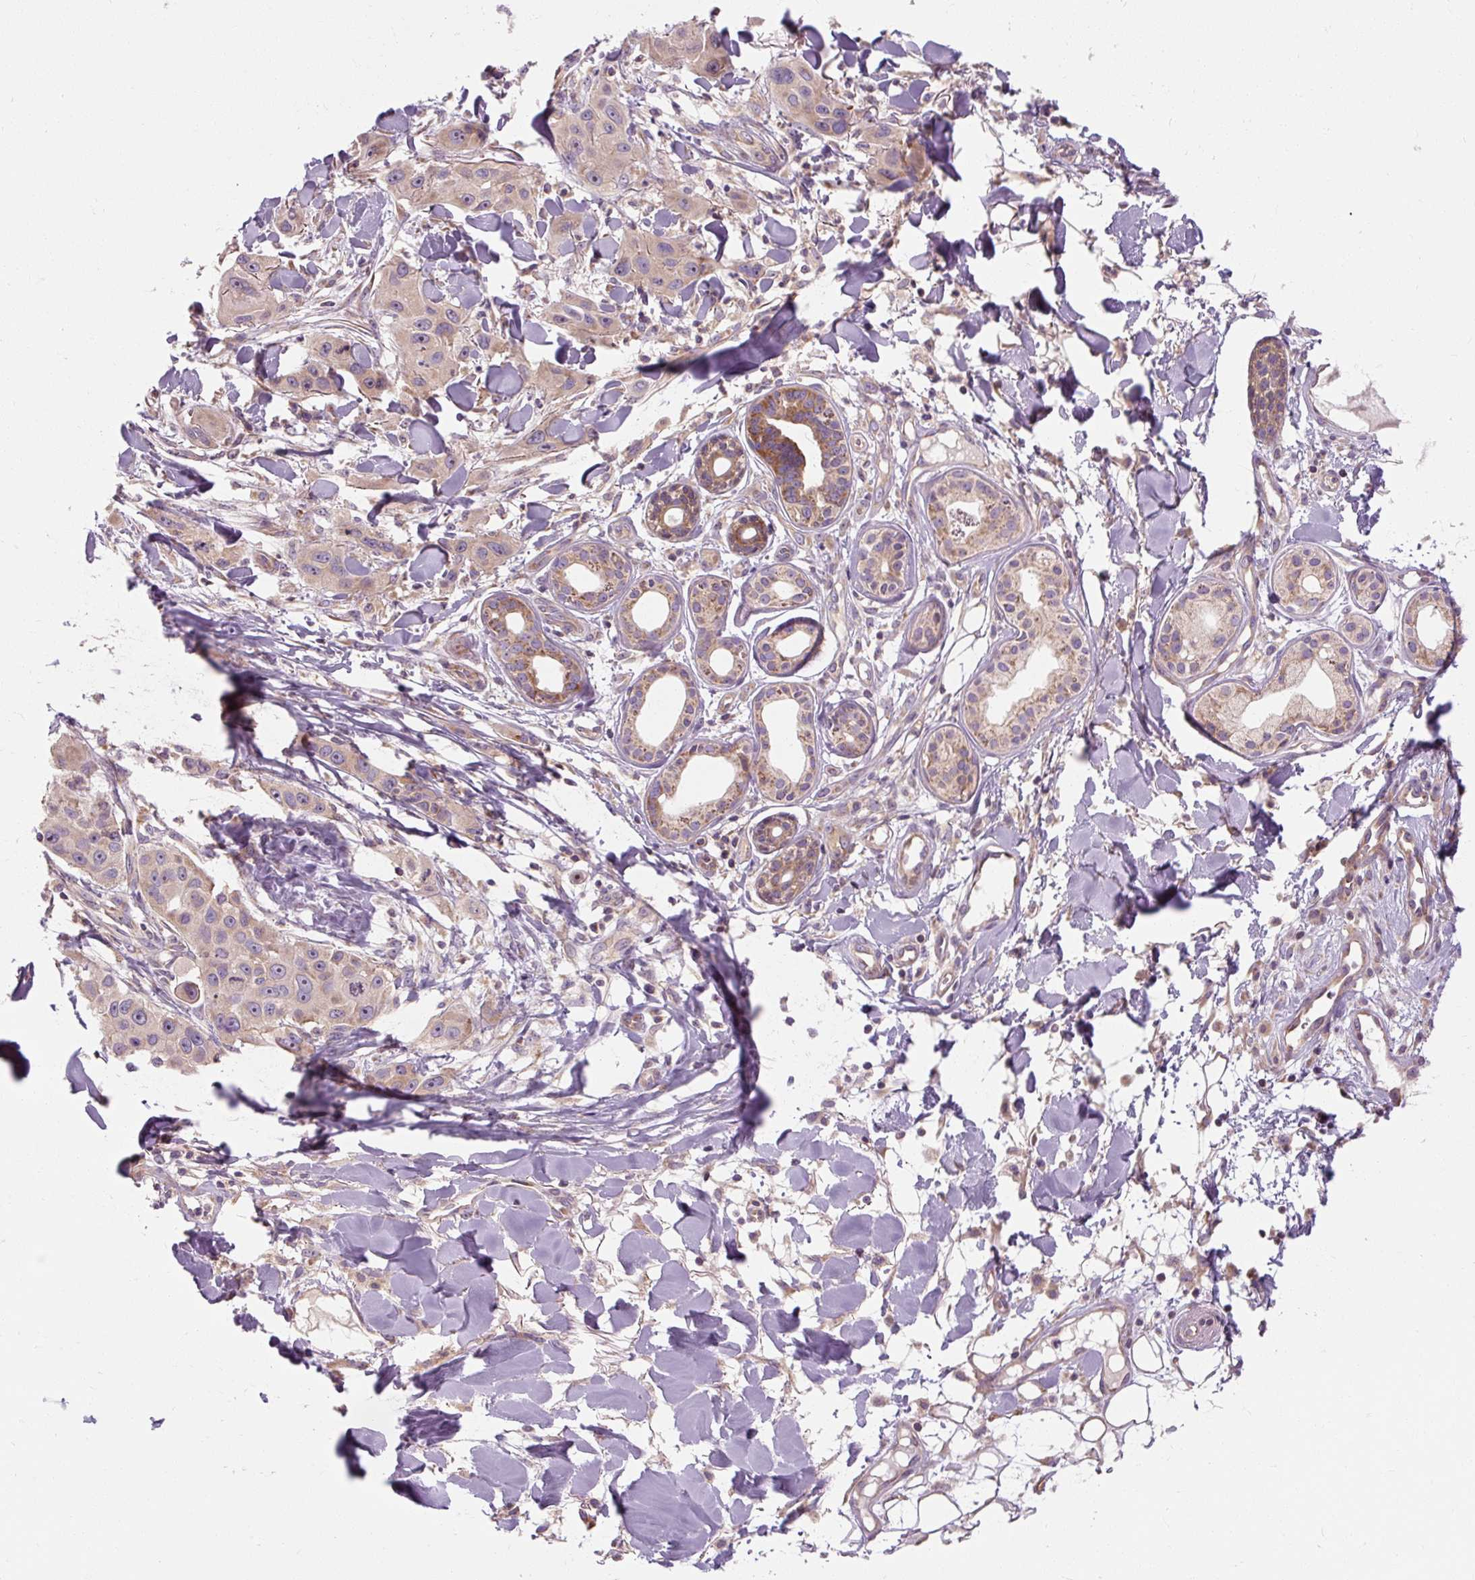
{"staining": {"intensity": "weak", "quantity": "<25%", "location": "cytoplasmic/membranous"}, "tissue": "skin cancer", "cell_type": "Tumor cells", "image_type": "cancer", "snomed": [{"axis": "morphology", "description": "Squamous cell carcinoma, NOS"}, {"axis": "topography", "description": "Skin"}], "caption": "High power microscopy histopathology image of an immunohistochemistry image of squamous cell carcinoma (skin), revealing no significant expression in tumor cells.", "gene": "PRSS48", "patient": {"sex": "male", "age": 63}}